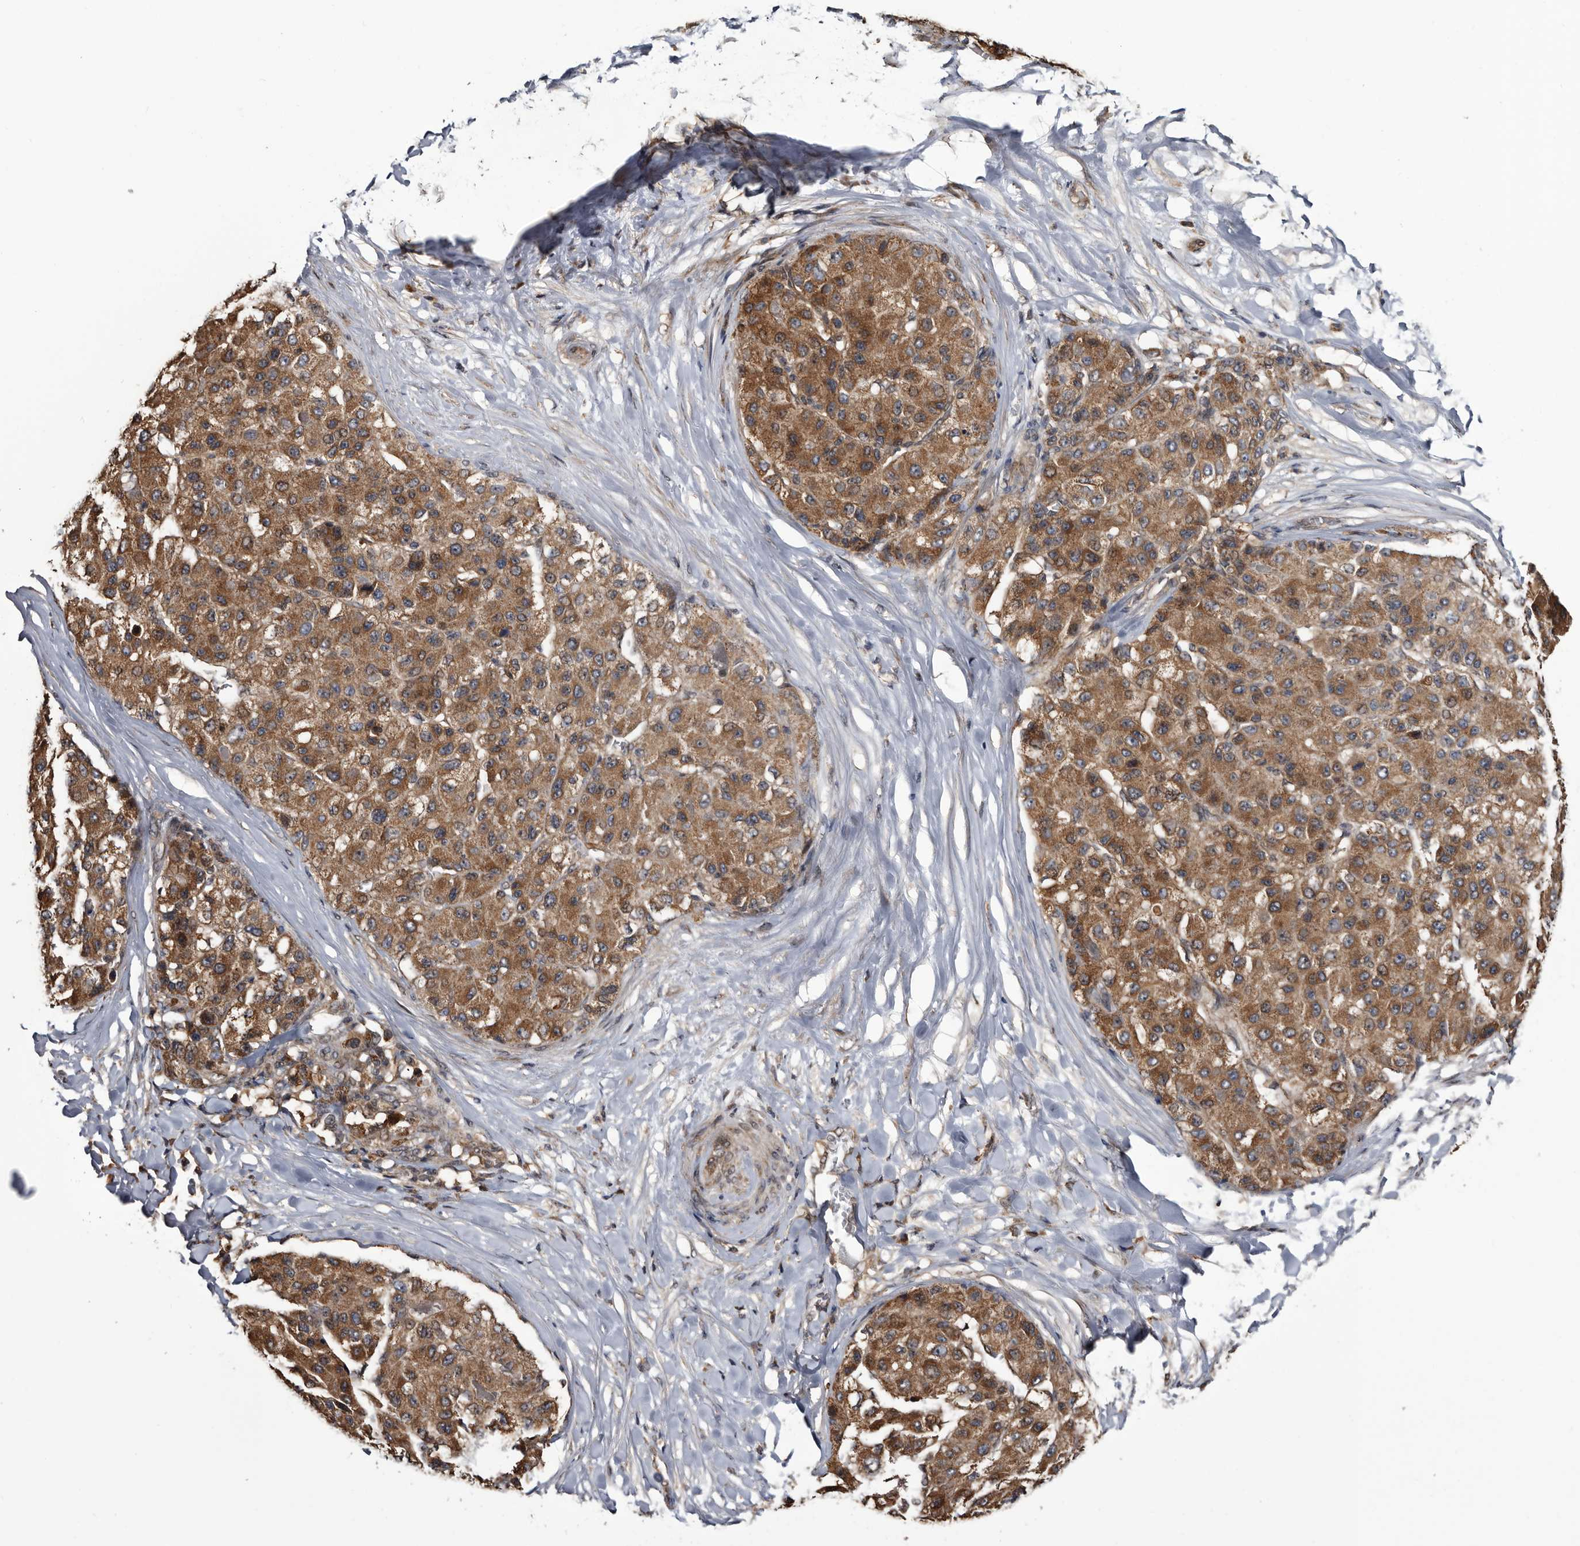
{"staining": {"intensity": "moderate", "quantity": ">75%", "location": "cytoplasmic/membranous"}, "tissue": "liver cancer", "cell_type": "Tumor cells", "image_type": "cancer", "snomed": [{"axis": "morphology", "description": "Carcinoma, Hepatocellular, NOS"}, {"axis": "topography", "description": "Liver"}], "caption": "This micrograph shows IHC staining of liver cancer, with medium moderate cytoplasmic/membranous positivity in approximately >75% of tumor cells.", "gene": "TTI2", "patient": {"sex": "male", "age": 80}}